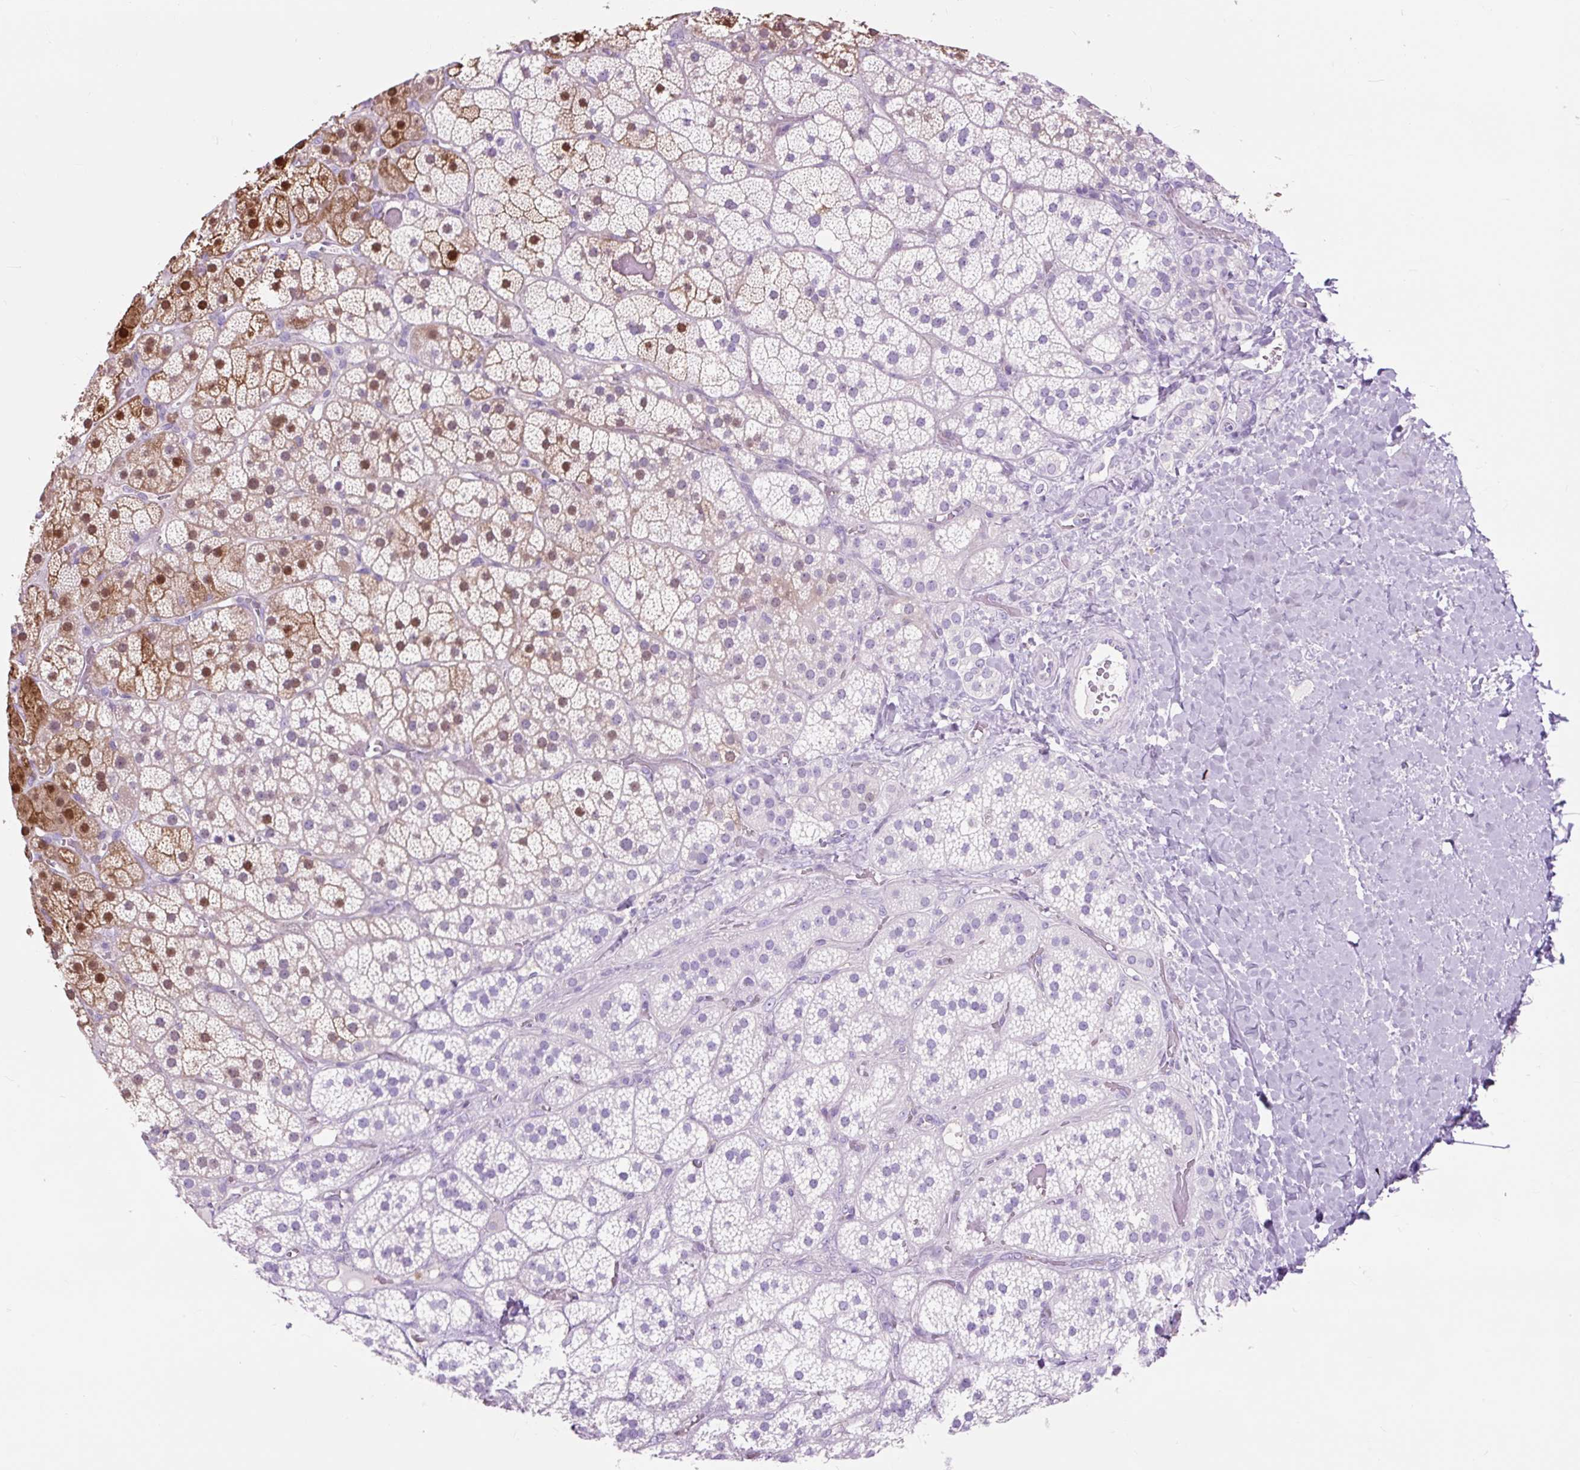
{"staining": {"intensity": "moderate", "quantity": "<25%", "location": "cytoplasmic/membranous,nuclear"}, "tissue": "adrenal gland", "cell_type": "Glandular cells", "image_type": "normal", "snomed": [{"axis": "morphology", "description": "Normal tissue, NOS"}, {"axis": "topography", "description": "Adrenal gland"}], "caption": "Immunohistochemistry (DAB) staining of normal human adrenal gland reveals moderate cytoplasmic/membranous,nuclear protein positivity in approximately <25% of glandular cells.", "gene": "OR10A7", "patient": {"sex": "male", "age": 57}}